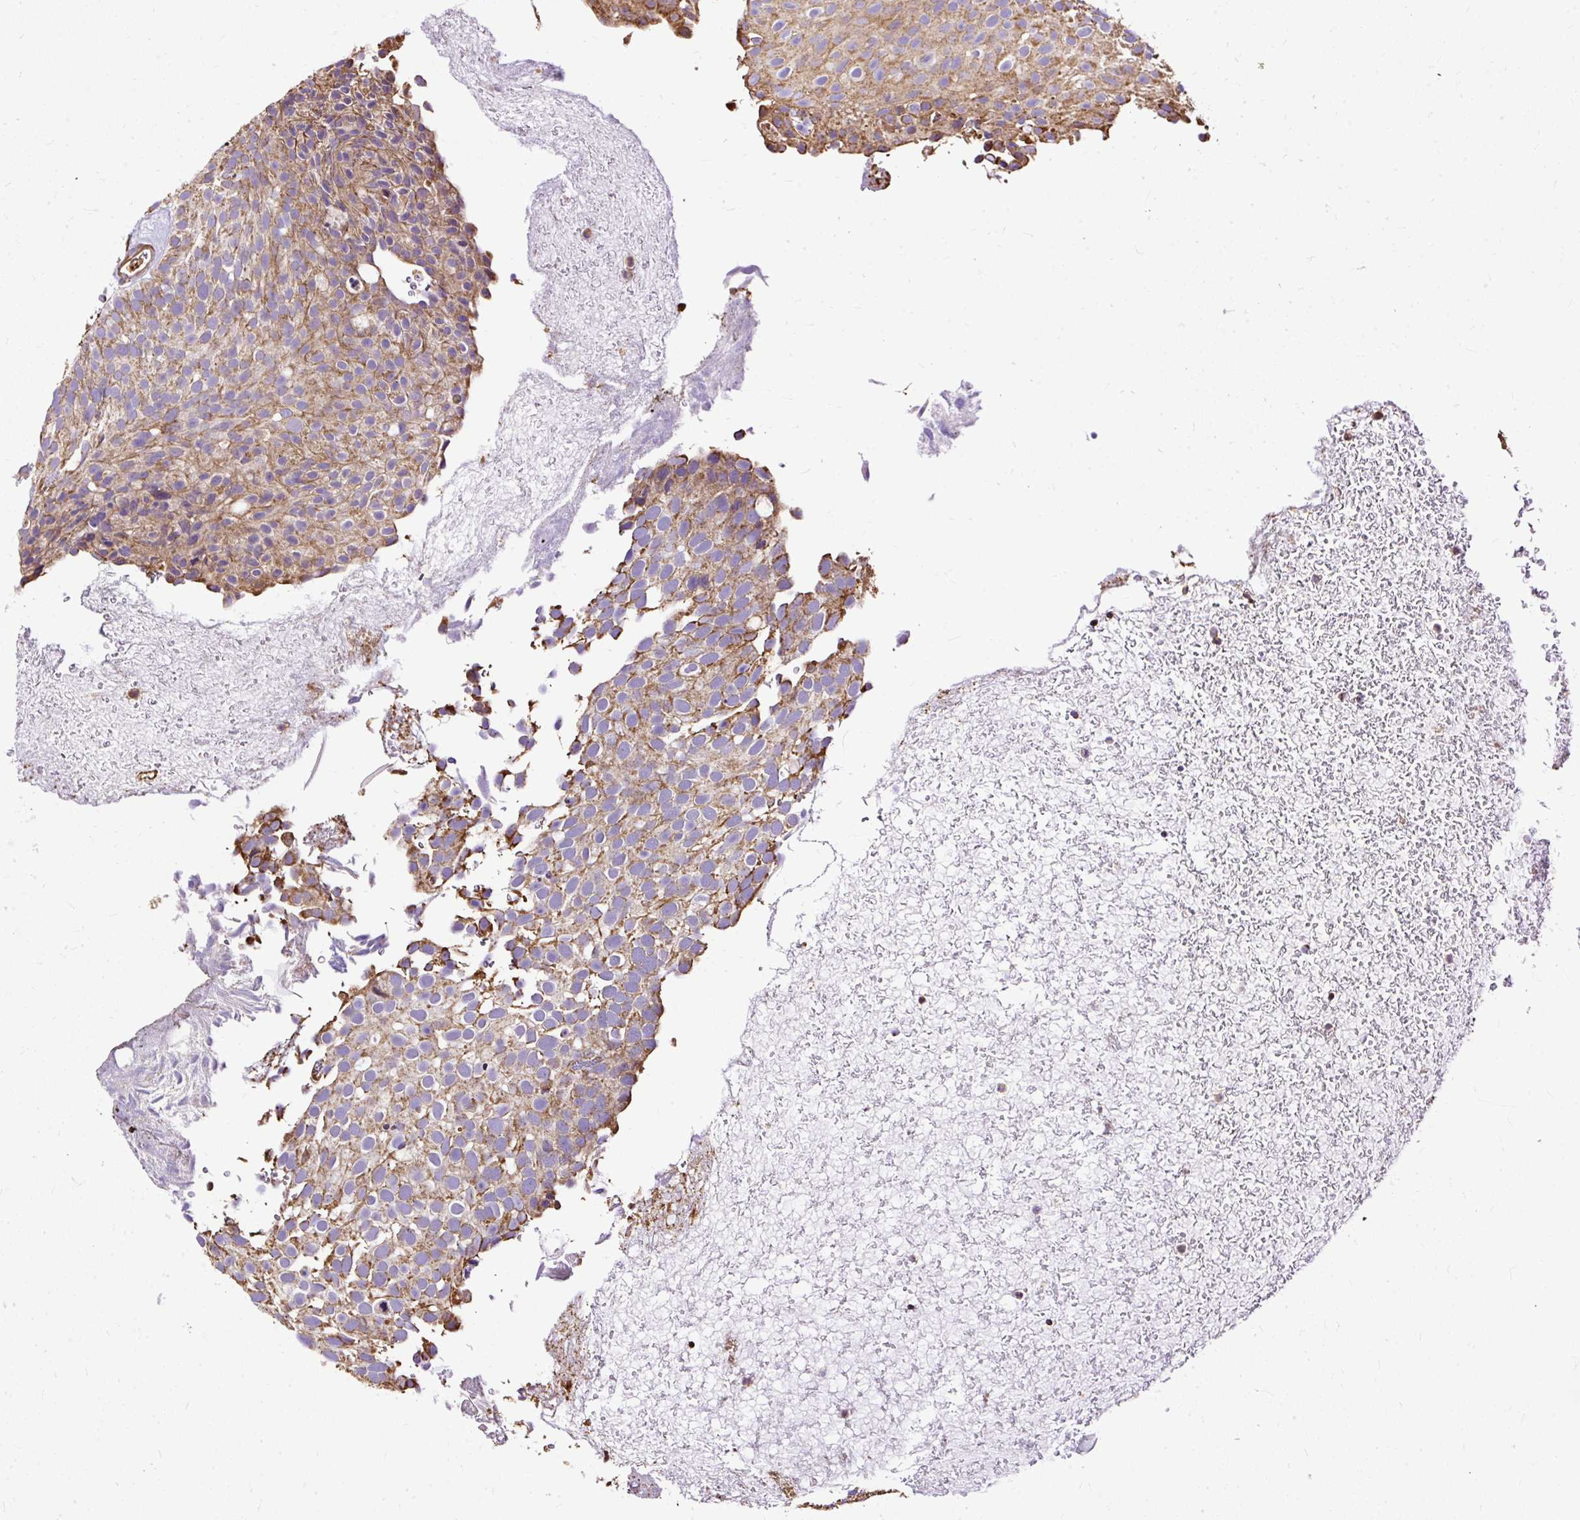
{"staining": {"intensity": "moderate", "quantity": "<25%", "location": "cytoplasmic/membranous"}, "tissue": "urothelial cancer", "cell_type": "Tumor cells", "image_type": "cancer", "snomed": [{"axis": "morphology", "description": "Urothelial carcinoma, Low grade"}, {"axis": "topography", "description": "Urinary bladder"}], "caption": "The photomicrograph demonstrates a brown stain indicating the presence of a protein in the cytoplasmic/membranous of tumor cells in urothelial cancer.", "gene": "KLHL11", "patient": {"sex": "male", "age": 78}}